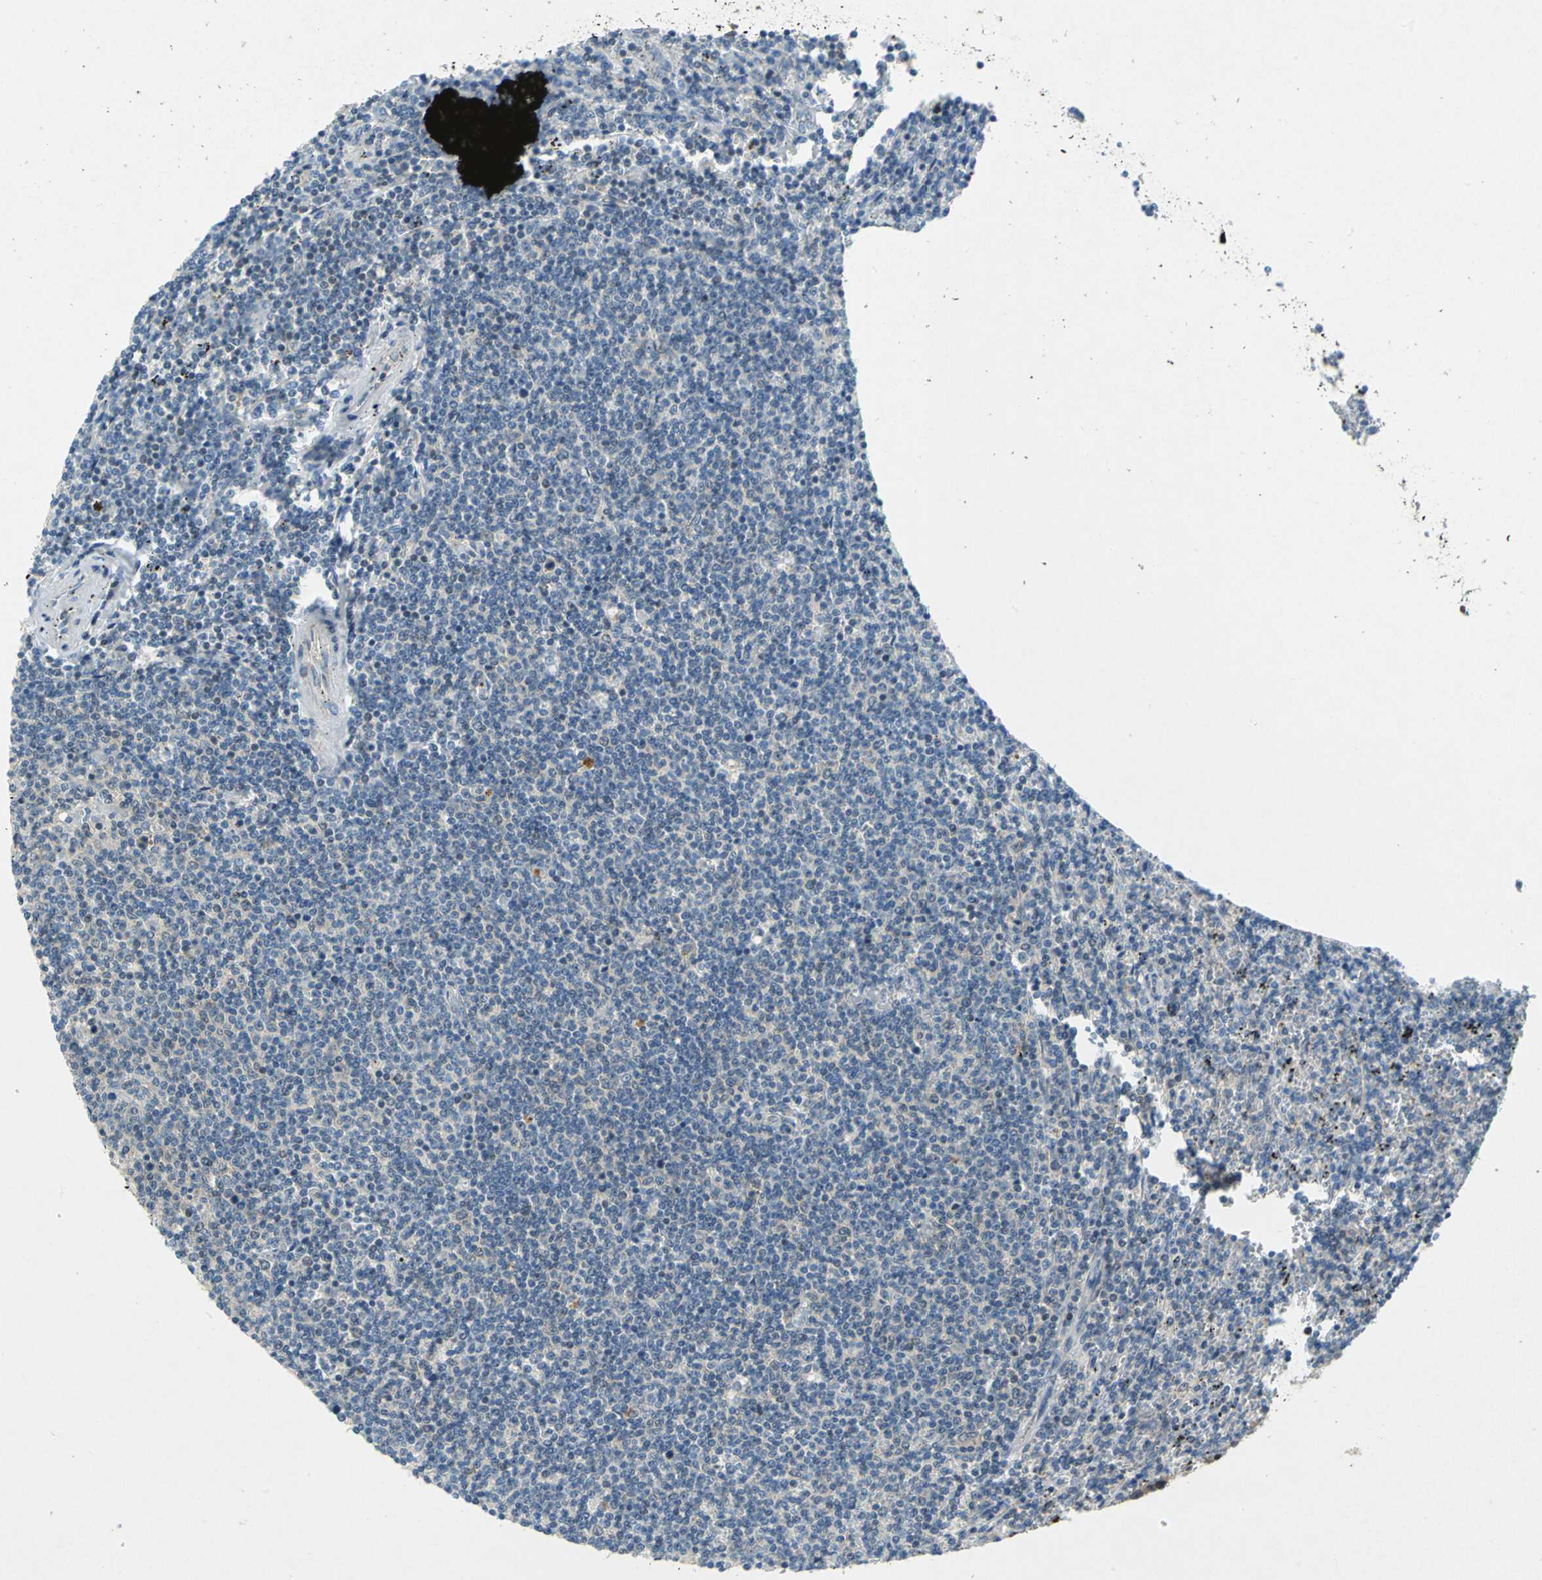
{"staining": {"intensity": "negative", "quantity": "none", "location": "none"}, "tissue": "lymphoma", "cell_type": "Tumor cells", "image_type": "cancer", "snomed": [{"axis": "morphology", "description": "Malignant lymphoma, non-Hodgkin's type, Low grade"}, {"axis": "topography", "description": "Spleen"}], "caption": "IHC of malignant lymphoma, non-Hodgkin's type (low-grade) reveals no positivity in tumor cells.", "gene": "PIN1", "patient": {"sex": "female", "age": 50}}